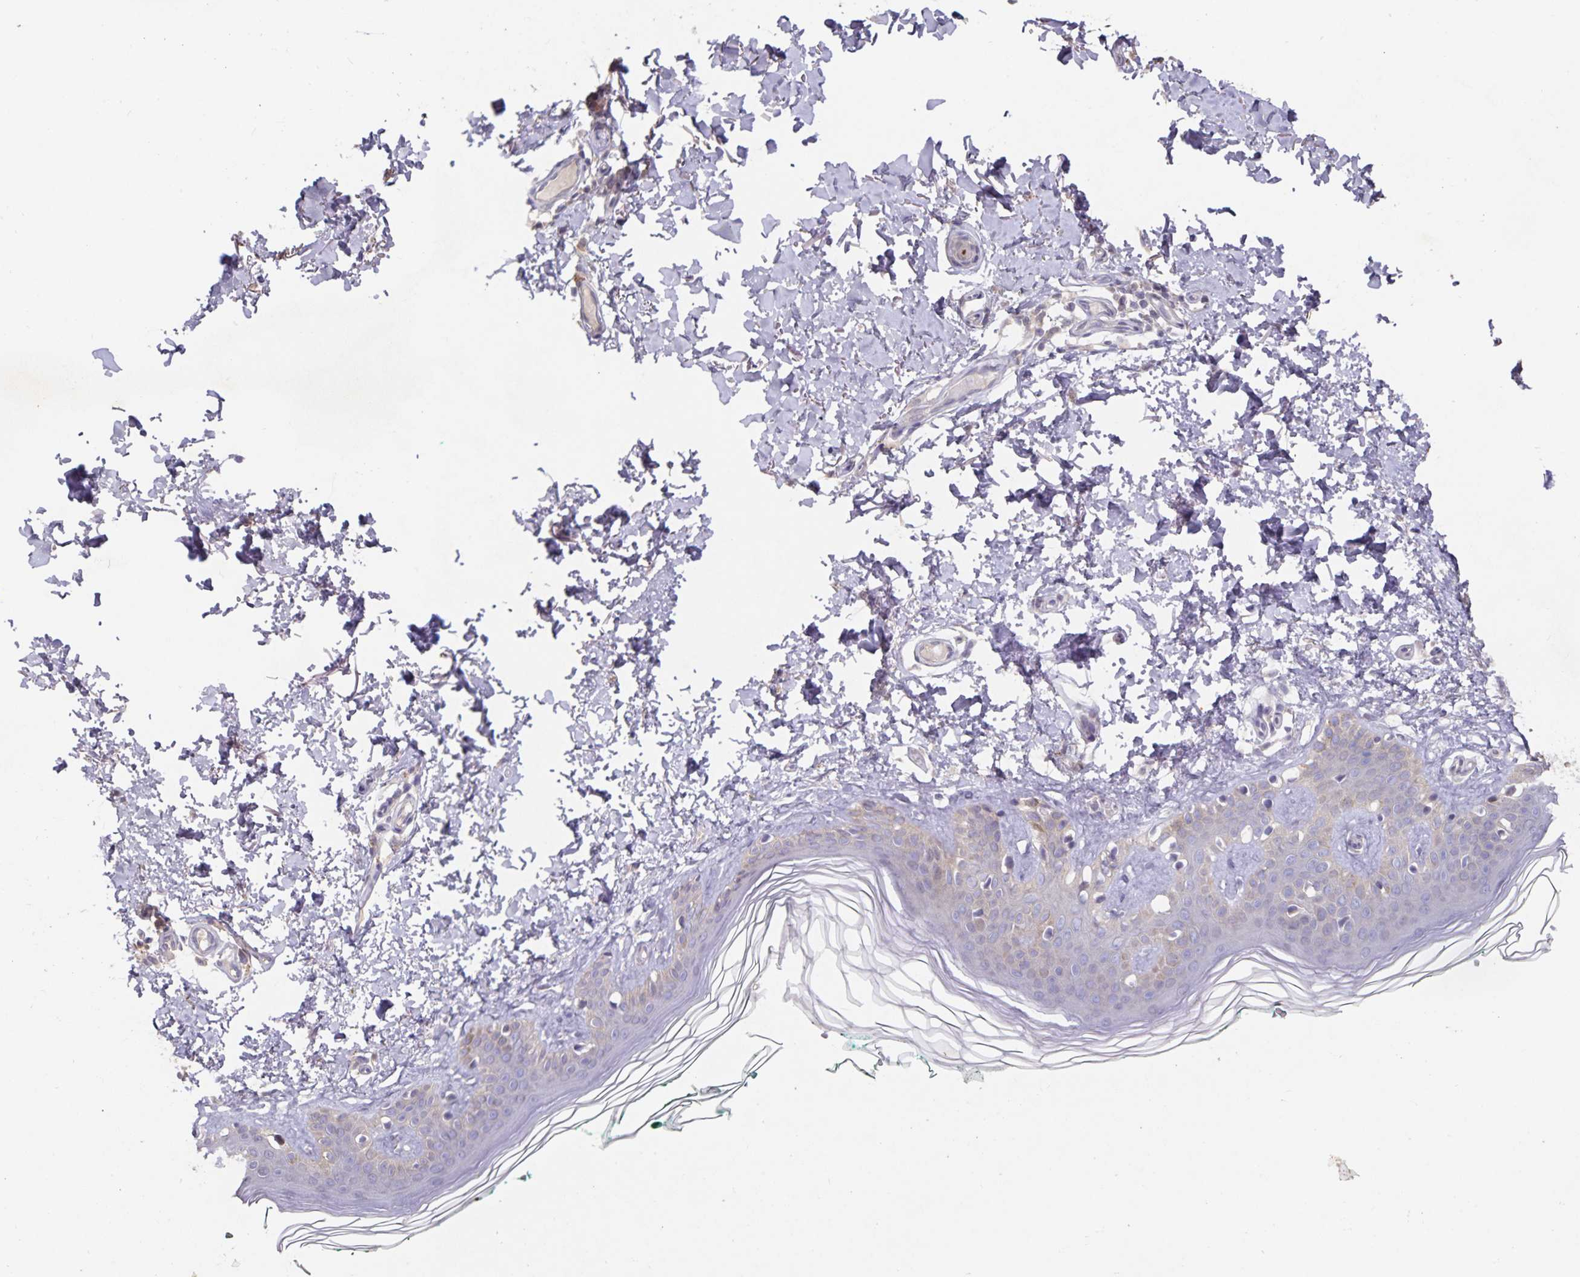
{"staining": {"intensity": "negative", "quantity": "none", "location": "none"}, "tissue": "skin", "cell_type": "Fibroblasts", "image_type": "normal", "snomed": [{"axis": "morphology", "description": "Normal tissue, NOS"}, {"axis": "topography", "description": "Skin"}, {"axis": "topography", "description": "Peripheral nerve tissue"}], "caption": "Human skin stained for a protein using immunohistochemistry (IHC) reveals no staining in fibroblasts.", "gene": "HEPN1", "patient": {"sex": "female", "age": 45}}